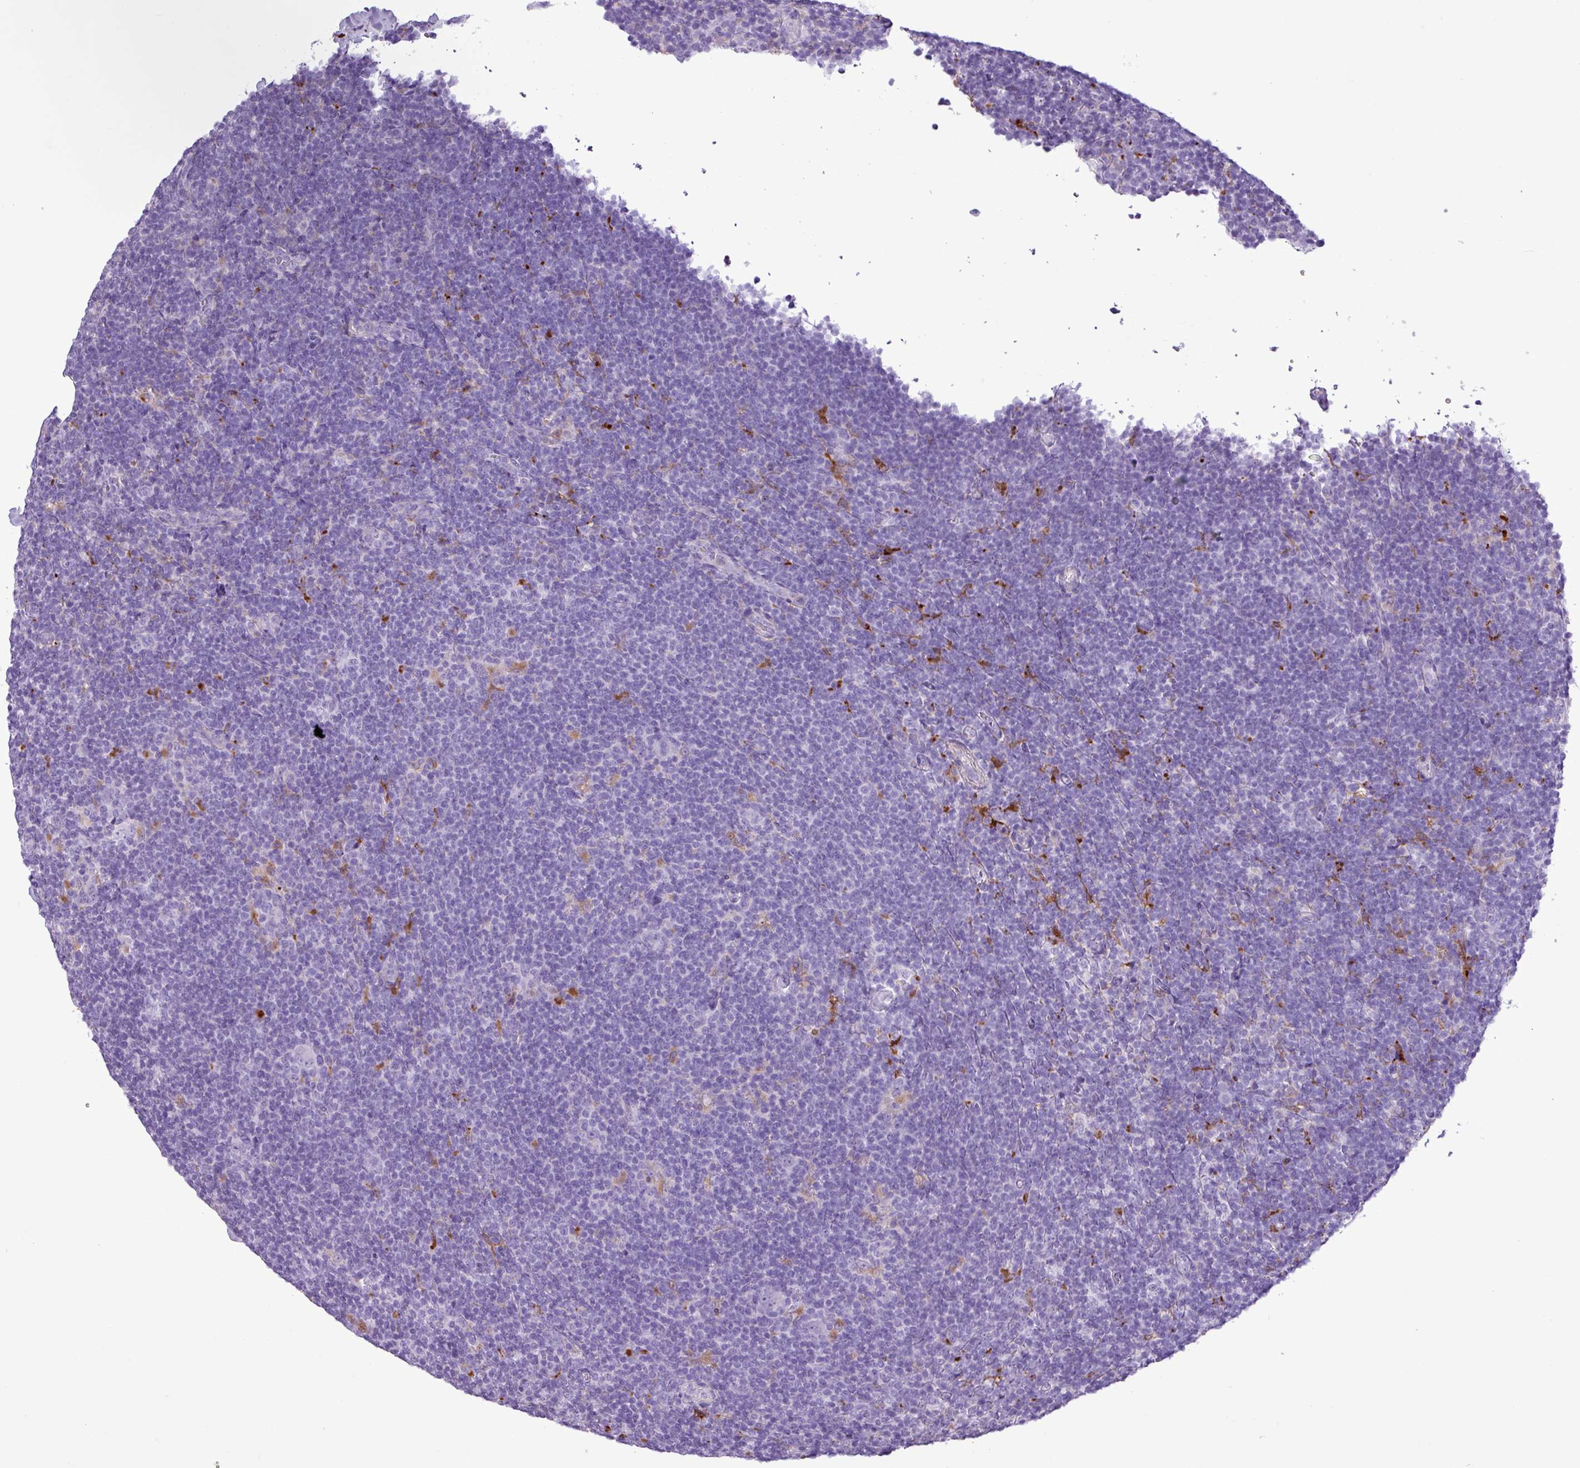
{"staining": {"intensity": "negative", "quantity": "none", "location": "none"}, "tissue": "lymphoma", "cell_type": "Tumor cells", "image_type": "cancer", "snomed": [{"axis": "morphology", "description": "Hodgkin's disease, NOS"}, {"axis": "topography", "description": "Lymph node"}], "caption": "This is an IHC photomicrograph of human Hodgkin's disease. There is no staining in tumor cells.", "gene": "TMEM200C", "patient": {"sex": "female", "age": 57}}